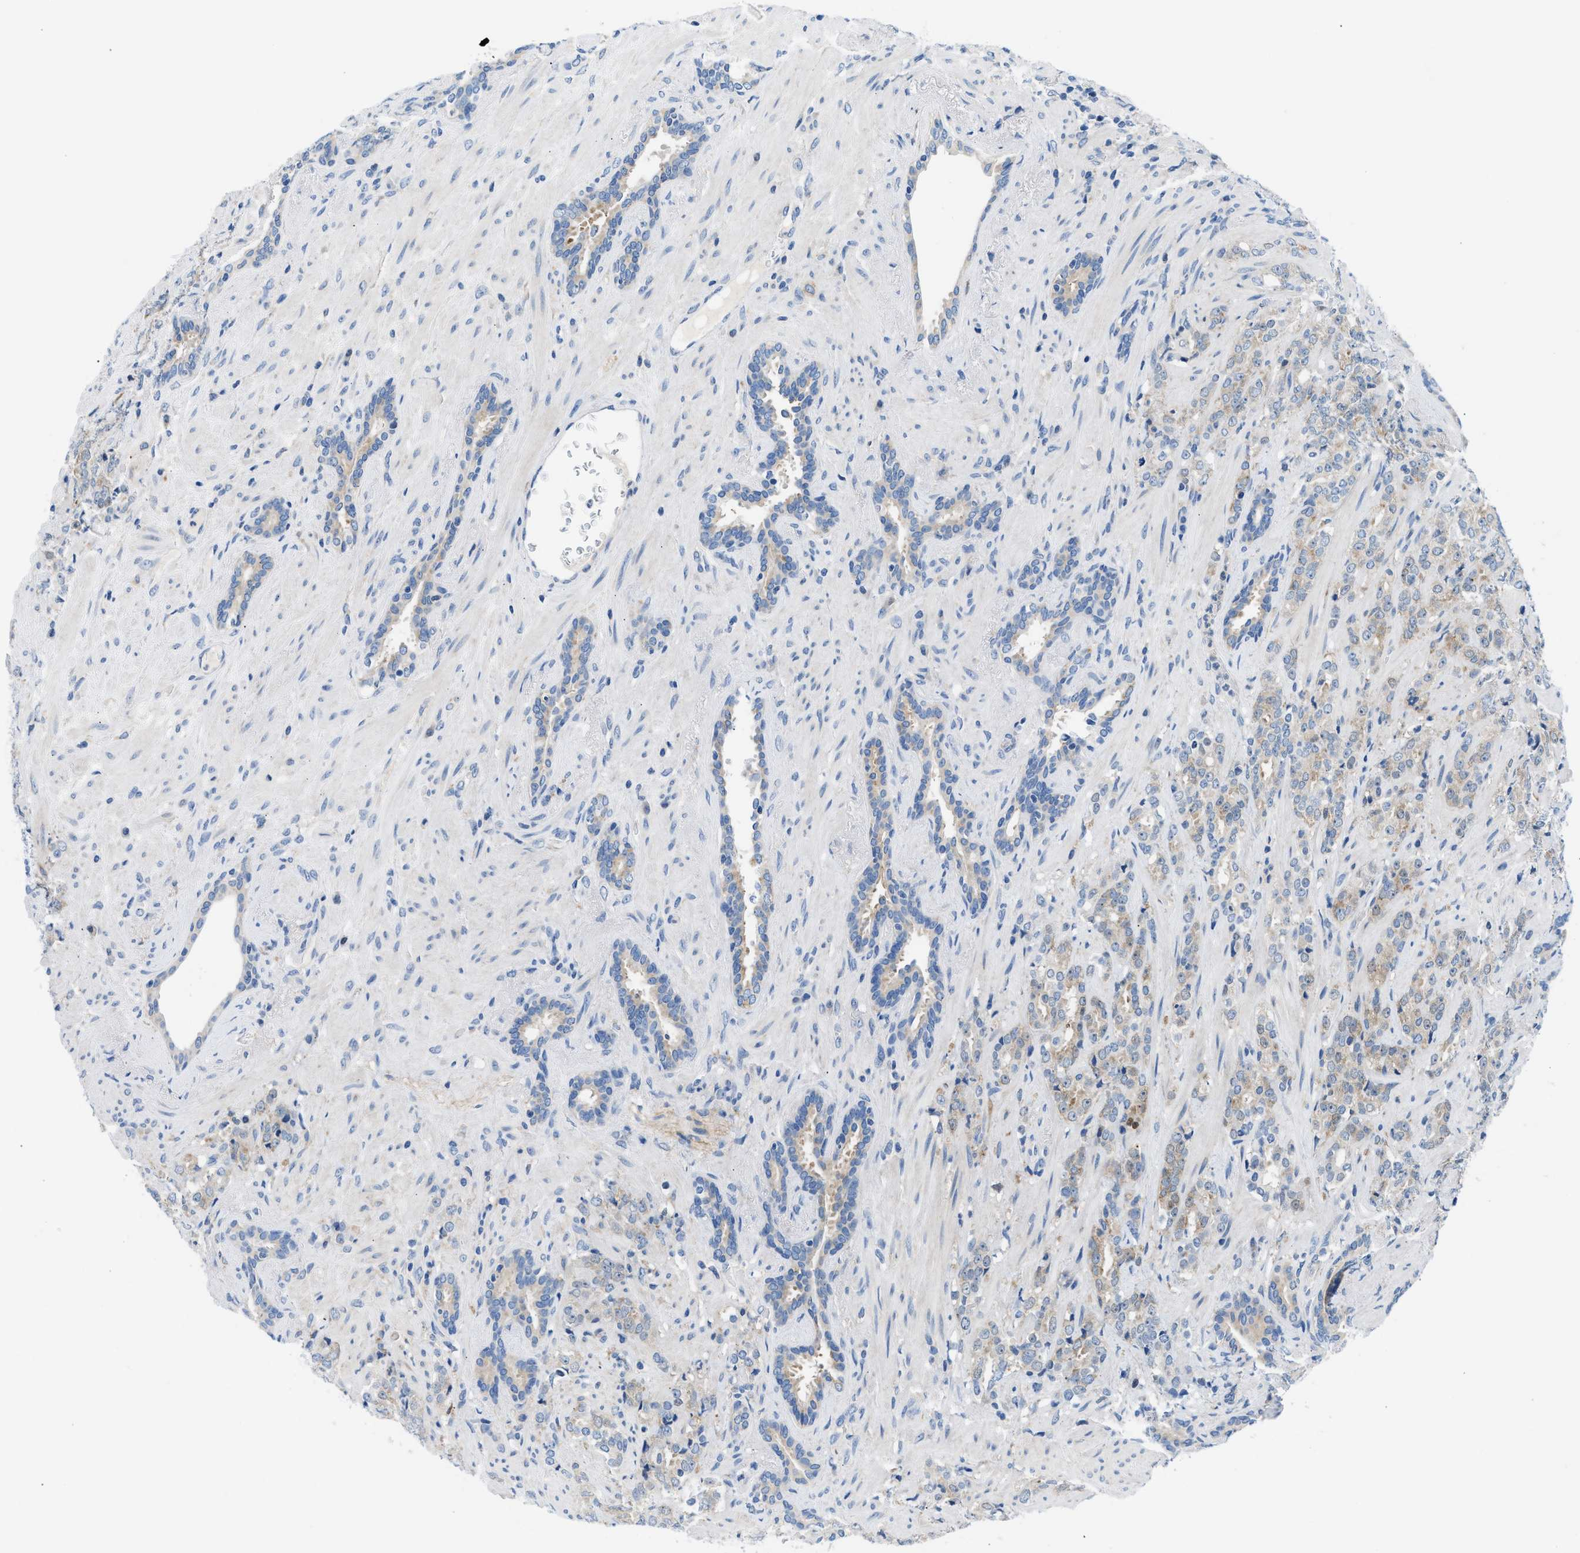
{"staining": {"intensity": "weak", "quantity": ">75%", "location": "cytoplasmic/membranous"}, "tissue": "prostate cancer", "cell_type": "Tumor cells", "image_type": "cancer", "snomed": [{"axis": "morphology", "description": "Adenocarcinoma, High grade"}, {"axis": "topography", "description": "Prostate"}], "caption": "Immunohistochemical staining of human prostate cancer (adenocarcinoma (high-grade)) demonstrates weak cytoplasmic/membranous protein expression in about >75% of tumor cells.", "gene": "BNC2", "patient": {"sex": "male", "age": 71}}